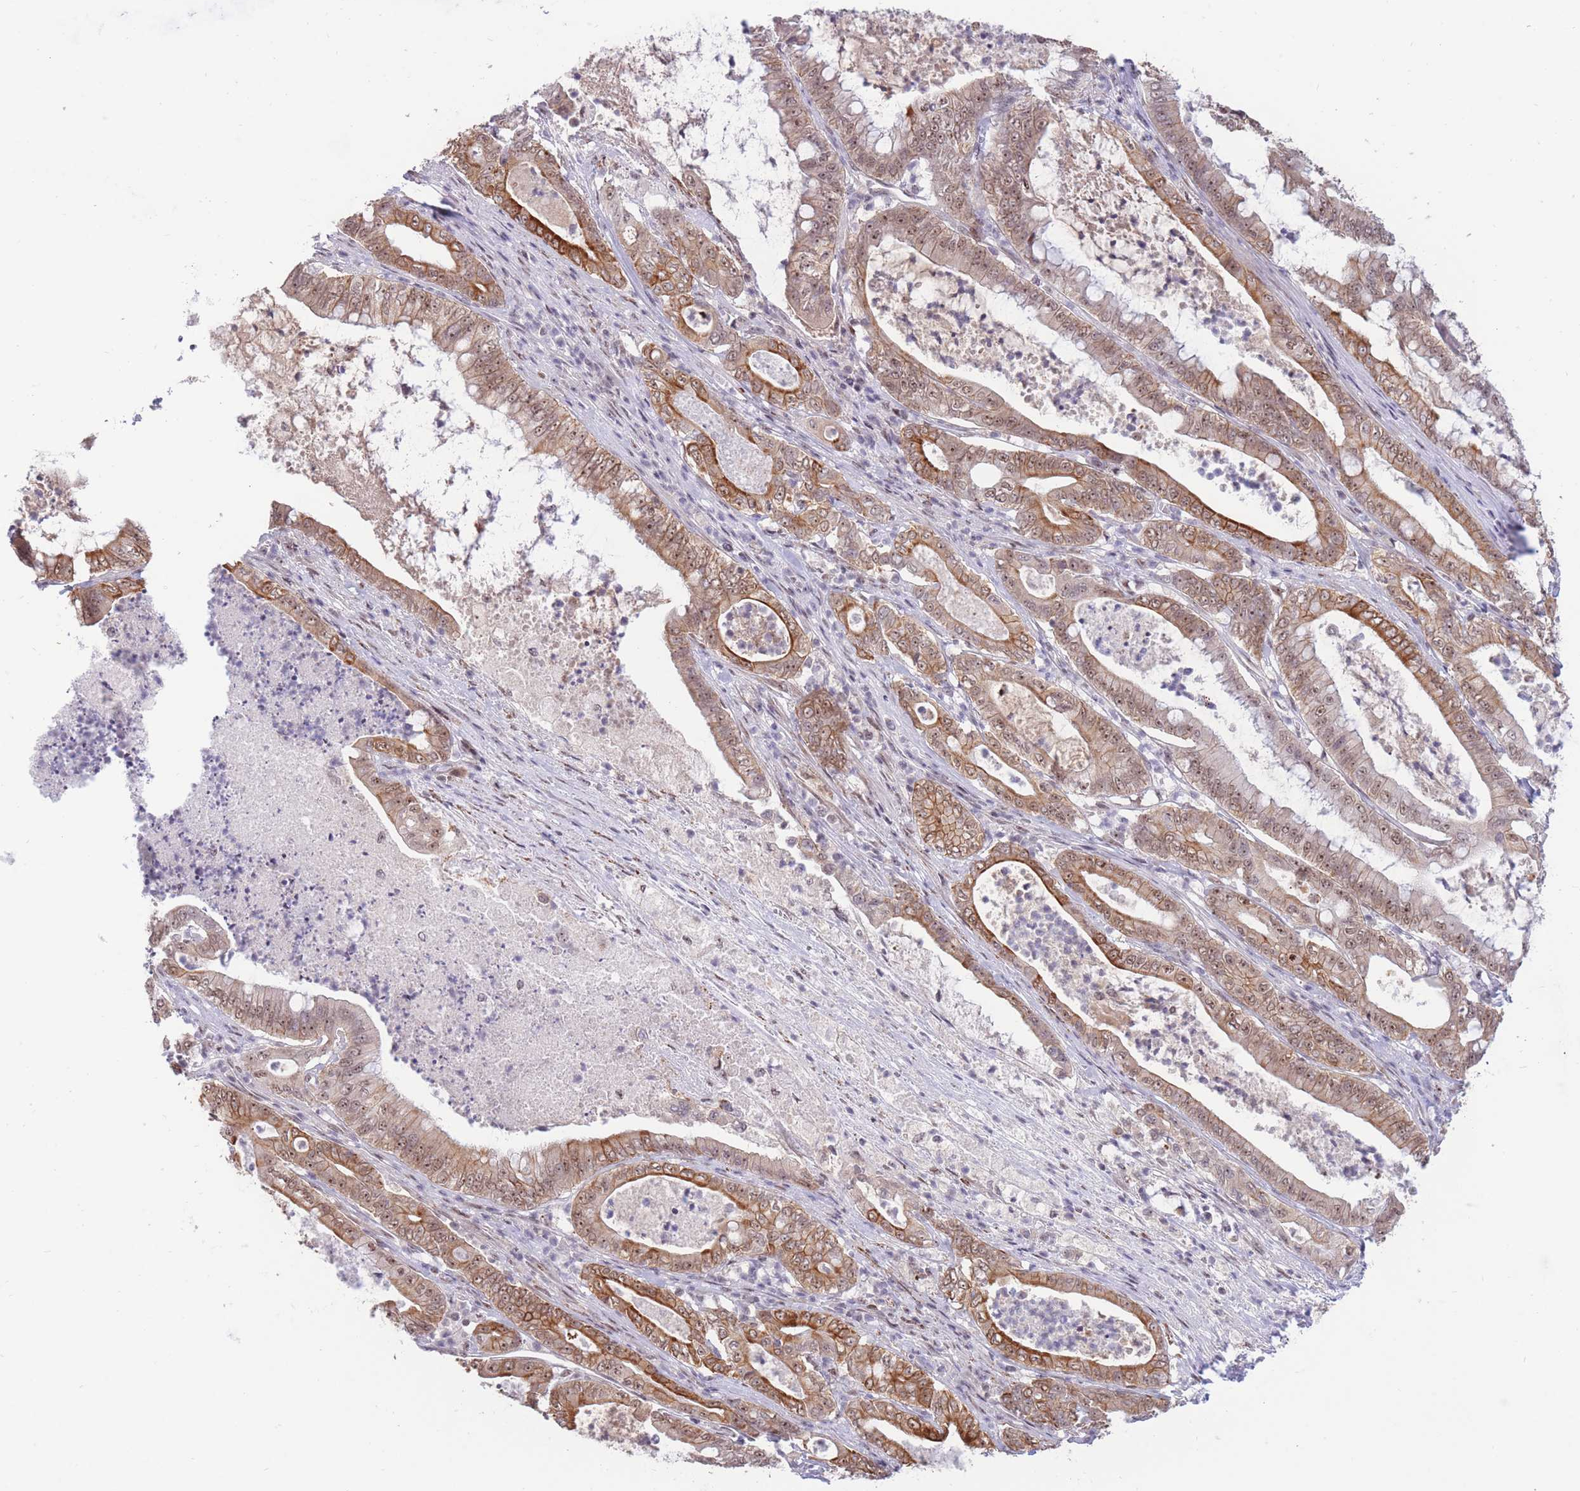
{"staining": {"intensity": "moderate", "quantity": ">75%", "location": "cytoplasmic/membranous,nuclear"}, "tissue": "pancreatic cancer", "cell_type": "Tumor cells", "image_type": "cancer", "snomed": [{"axis": "morphology", "description": "Adenocarcinoma, NOS"}, {"axis": "topography", "description": "Pancreas"}], "caption": "Protein staining of pancreatic cancer (adenocarcinoma) tissue displays moderate cytoplasmic/membranous and nuclear staining in approximately >75% of tumor cells.", "gene": "TARBP2", "patient": {"sex": "male", "age": 71}}